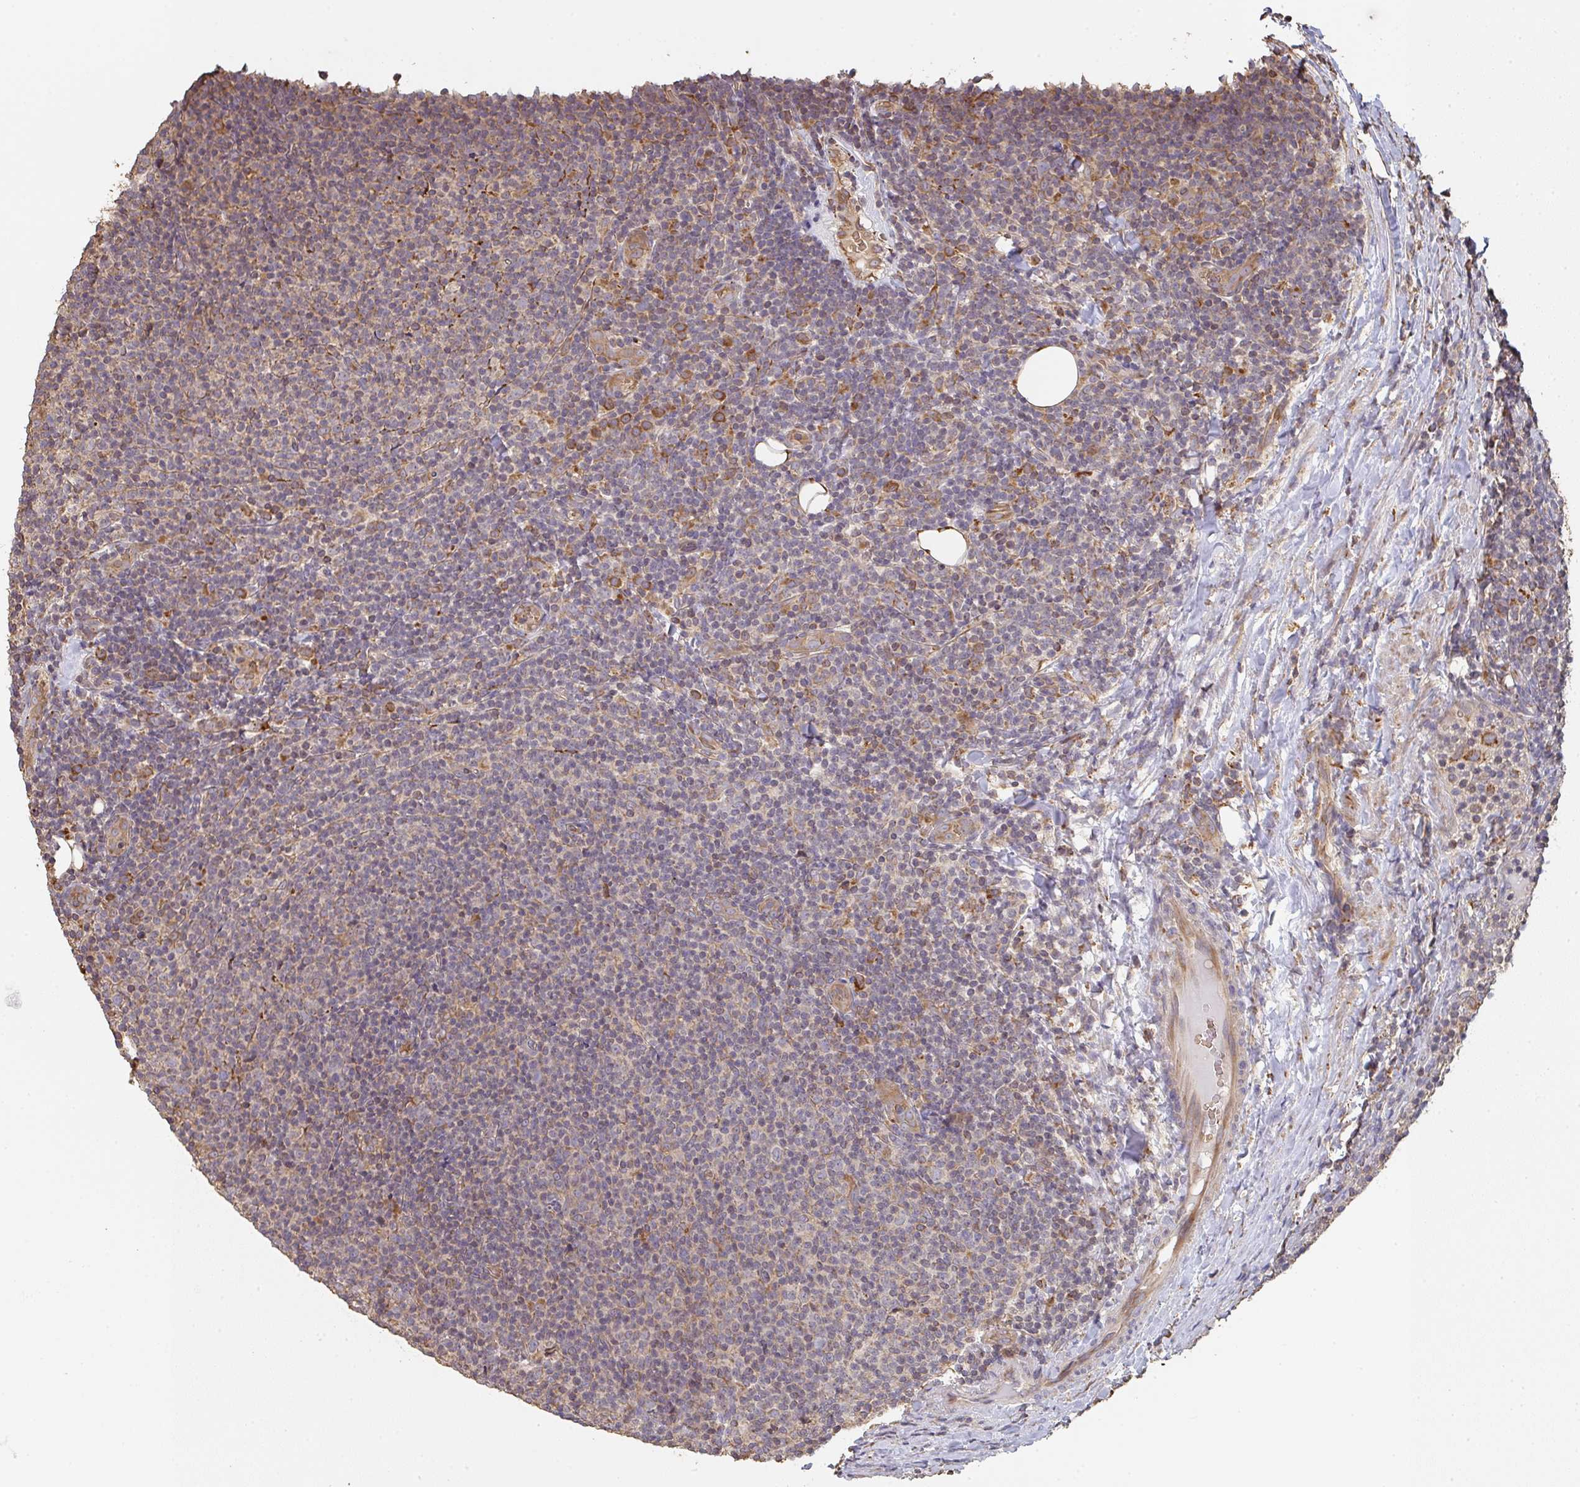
{"staining": {"intensity": "moderate", "quantity": "25%-75%", "location": "cytoplasmic/membranous"}, "tissue": "lymphoma", "cell_type": "Tumor cells", "image_type": "cancer", "snomed": [{"axis": "morphology", "description": "Malignant lymphoma, non-Hodgkin's type, Low grade"}, {"axis": "topography", "description": "Lymph node"}], "caption": "This is an image of immunohistochemistry staining of lymphoma, which shows moderate expression in the cytoplasmic/membranous of tumor cells.", "gene": "POLG", "patient": {"sex": "male", "age": 66}}